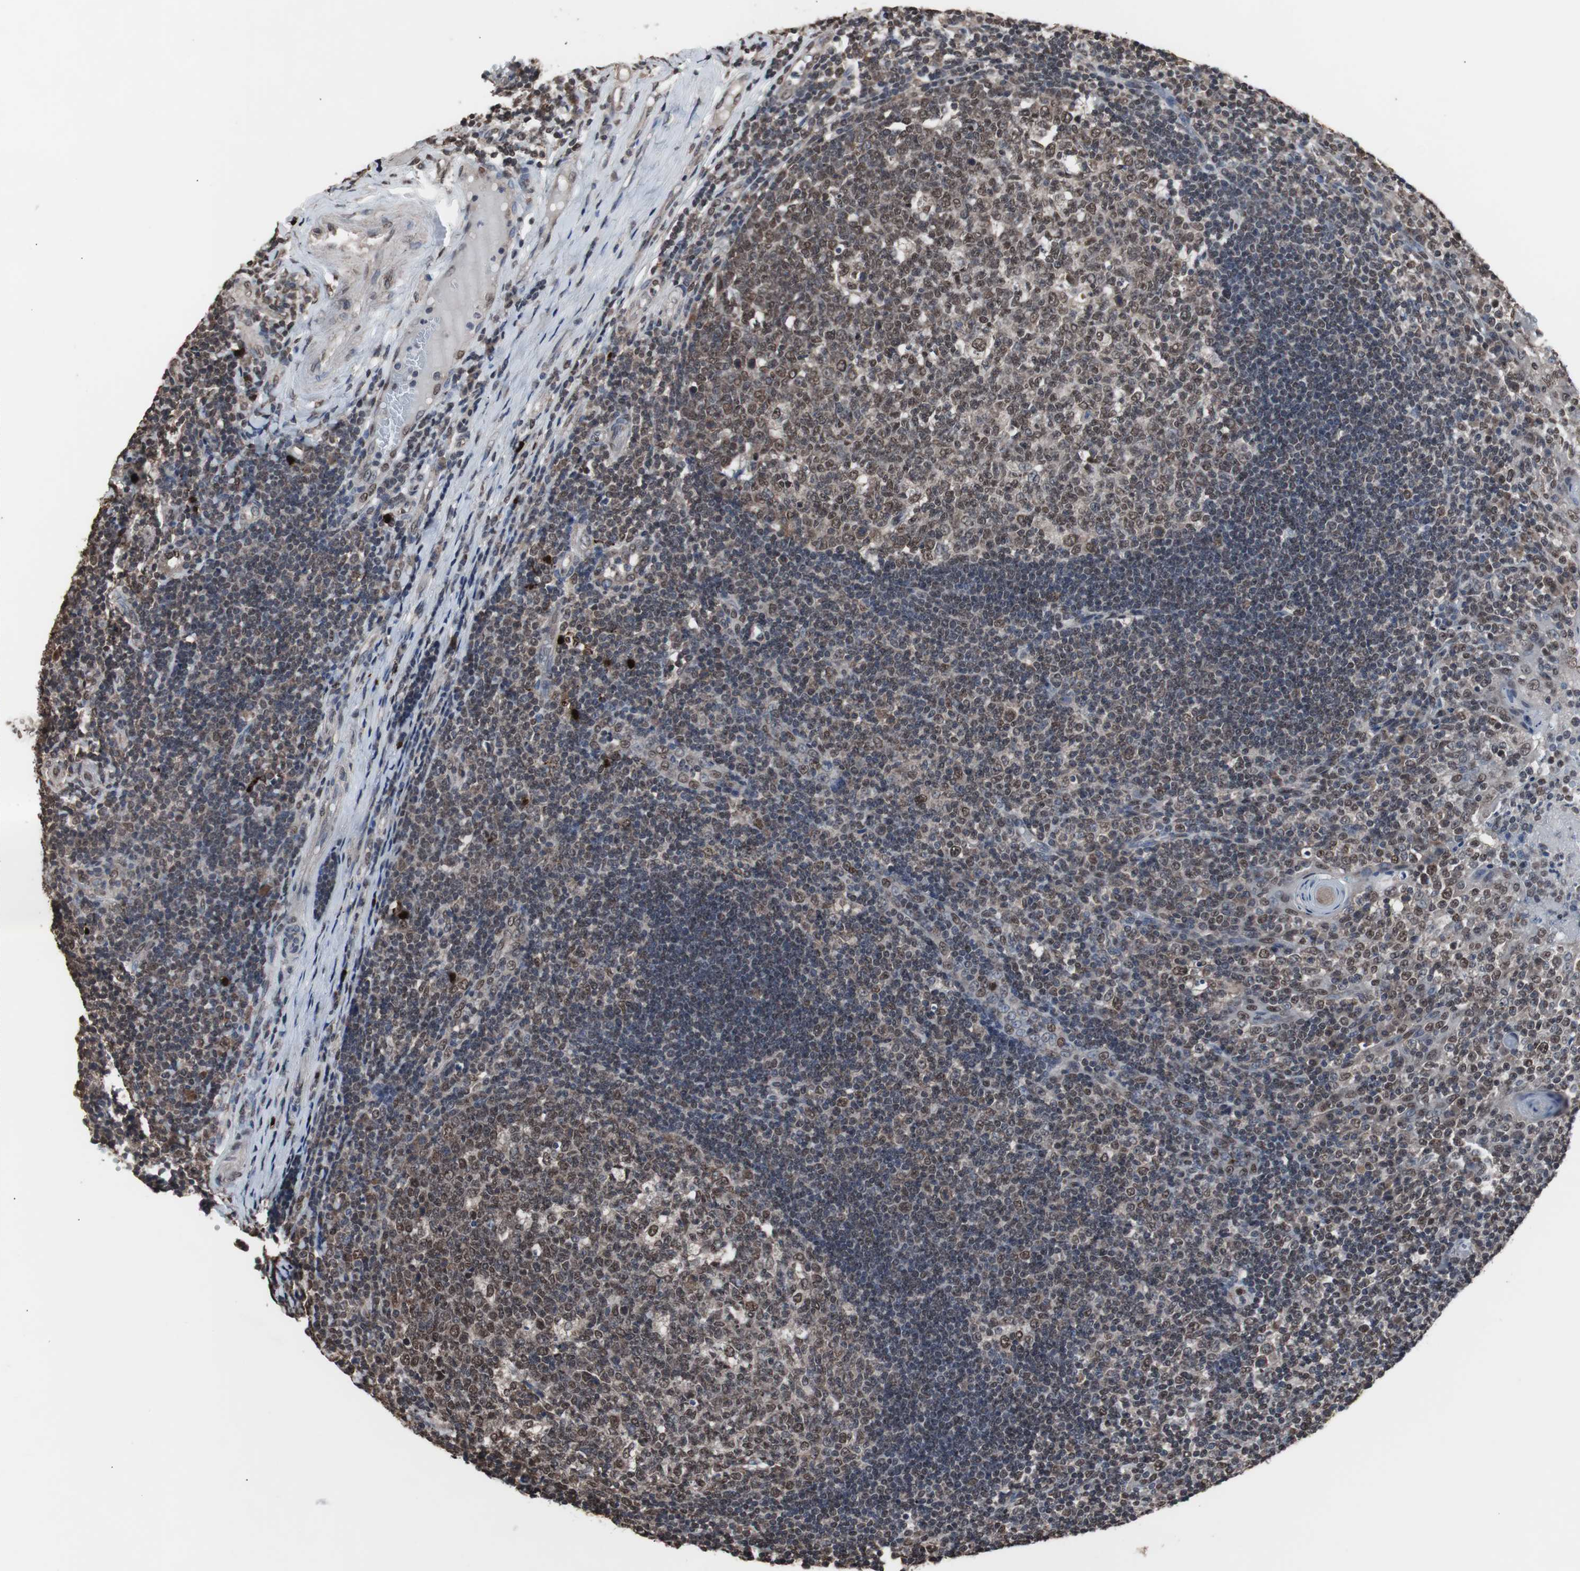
{"staining": {"intensity": "moderate", "quantity": "25%-75%", "location": "nuclear"}, "tissue": "tonsil", "cell_type": "Germinal center cells", "image_type": "normal", "snomed": [{"axis": "morphology", "description": "Normal tissue, NOS"}, {"axis": "topography", "description": "Tonsil"}], "caption": "Moderate nuclear positivity is identified in approximately 25%-75% of germinal center cells in normal tonsil.", "gene": "MED27", "patient": {"sex": "female", "age": 40}}